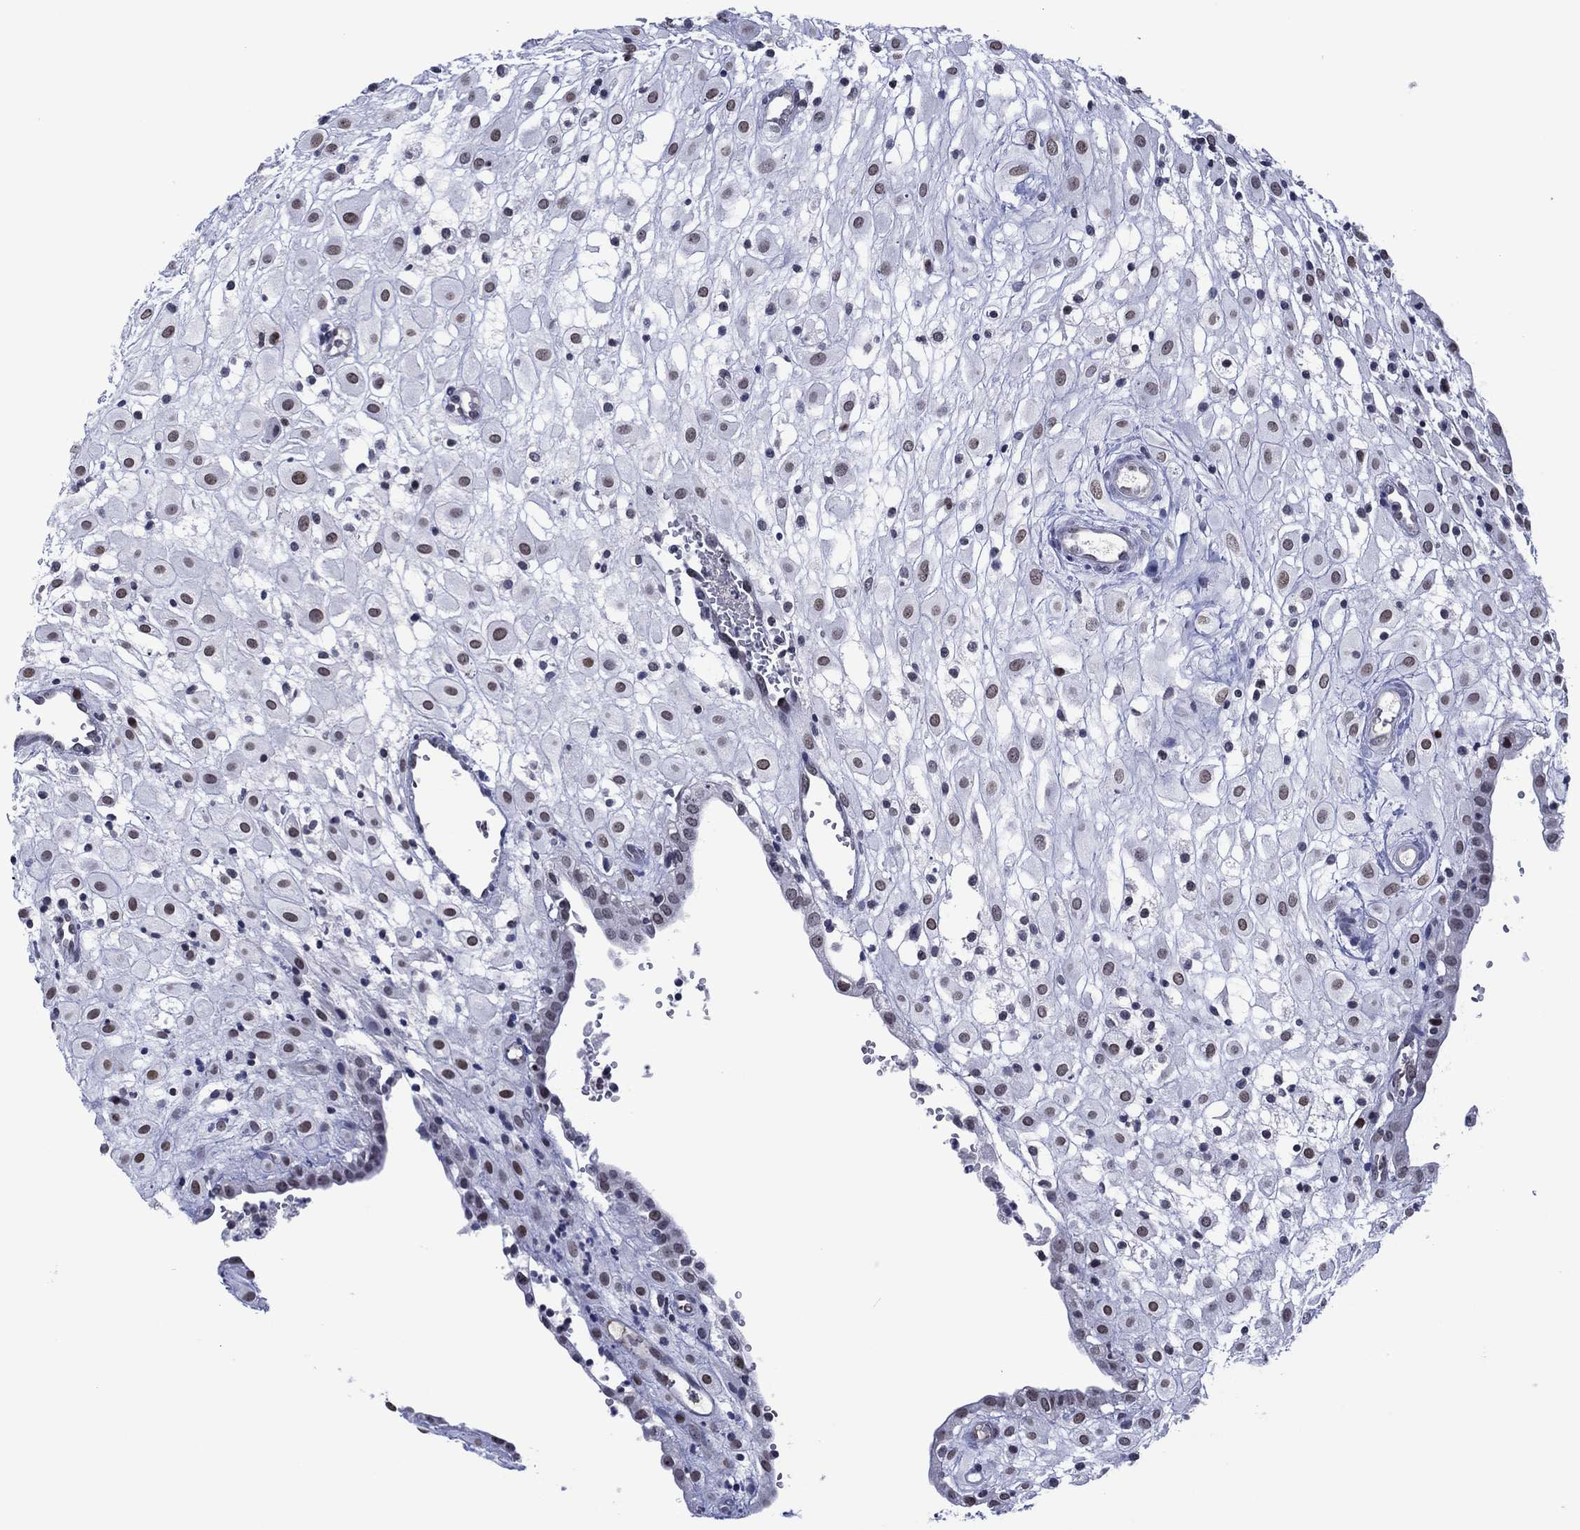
{"staining": {"intensity": "moderate", "quantity": "<25%", "location": "nuclear"}, "tissue": "placenta", "cell_type": "Decidual cells", "image_type": "normal", "snomed": [{"axis": "morphology", "description": "Normal tissue, NOS"}, {"axis": "topography", "description": "Placenta"}], "caption": "This histopathology image shows immunohistochemistry staining of unremarkable human placenta, with low moderate nuclear staining in about <25% of decidual cells.", "gene": "GATA6", "patient": {"sex": "female", "age": 24}}